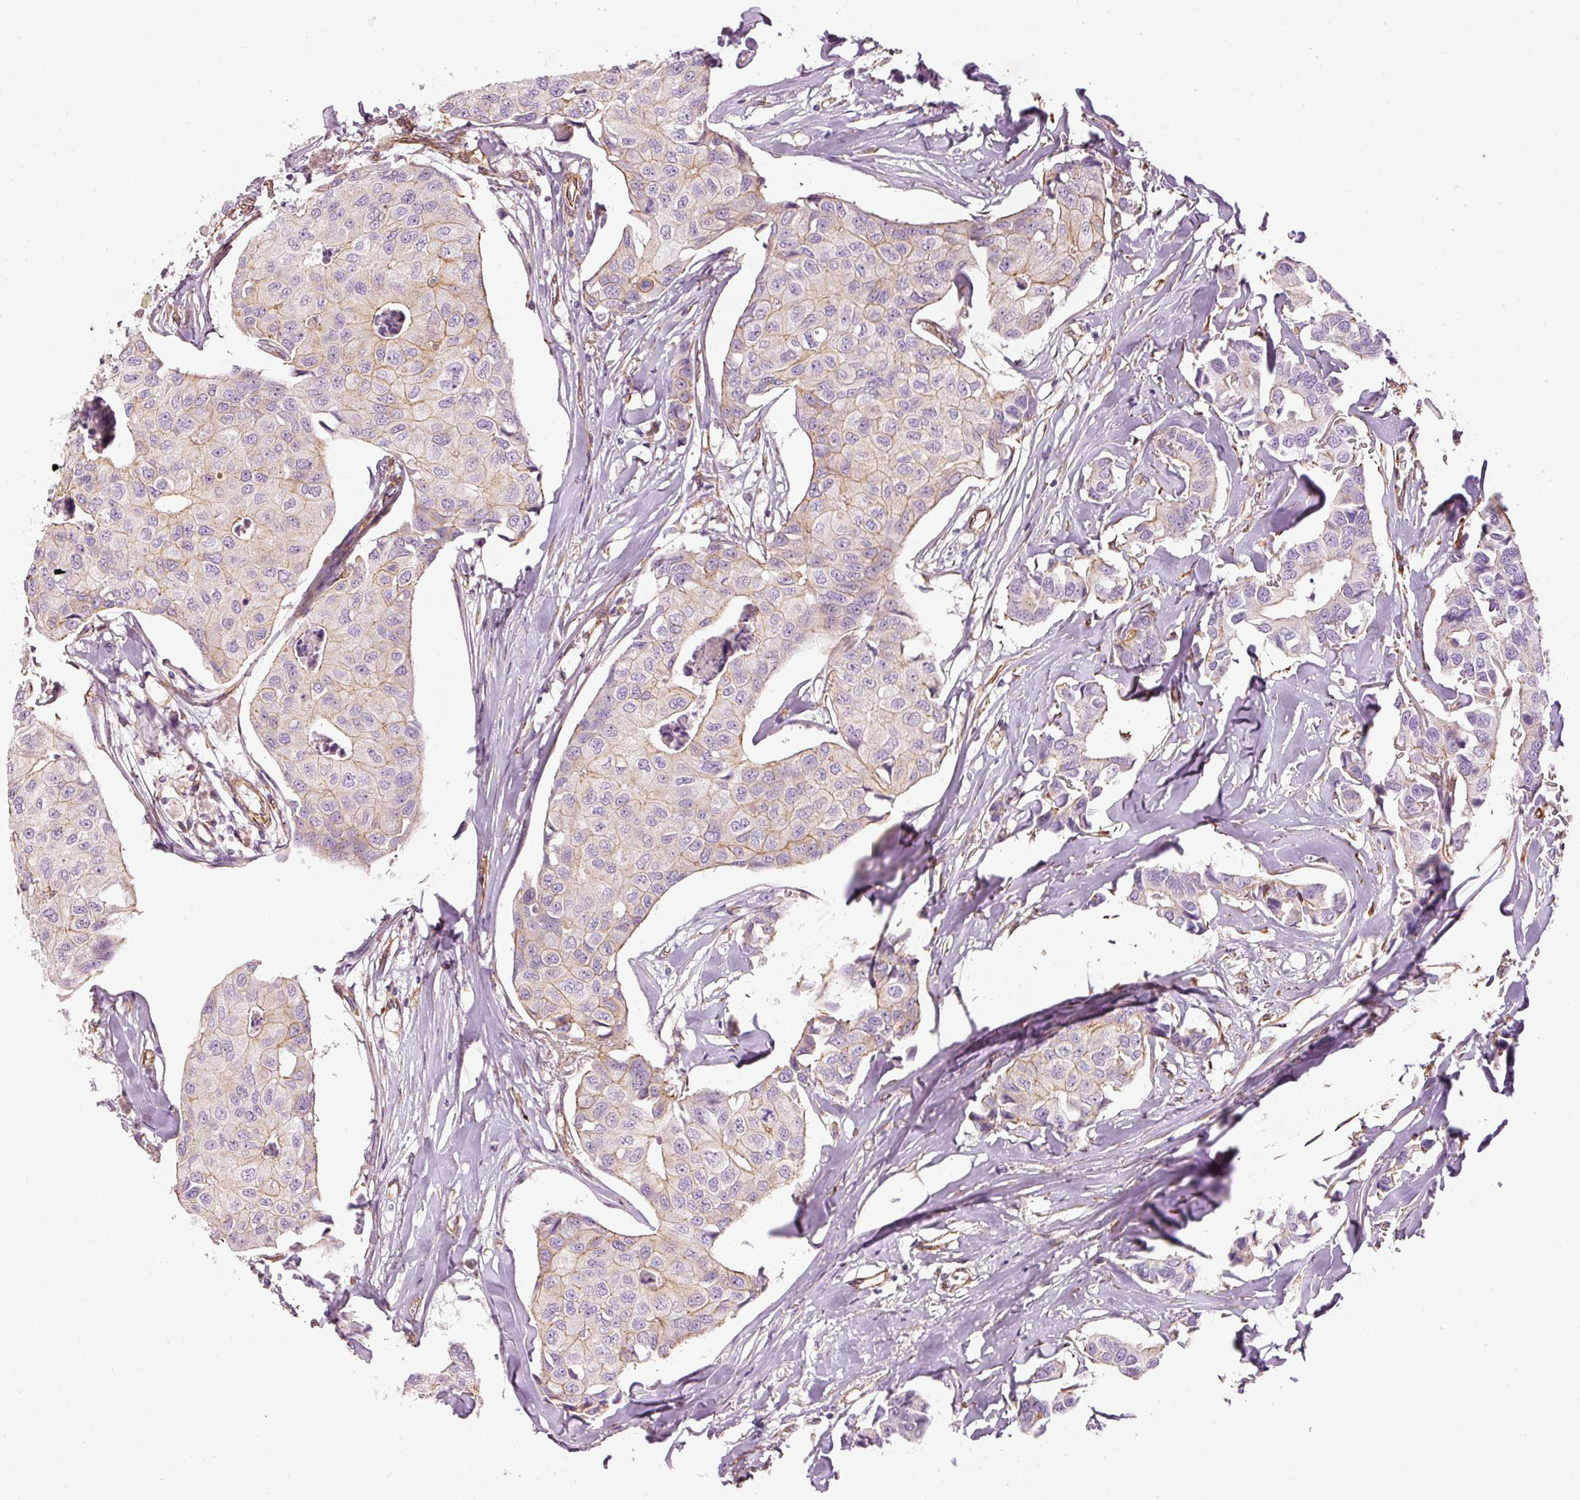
{"staining": {"intensity": "weak", "quantity": "25%-75%", "location": "cytoplasmic/membranous"}, "tissue": "breast cancer", "cell_type": "Tumor cells", "image_type": "cancer", "snomed": [{"axis": "morphology", "description": "Duct carcinoma"}, {"axis": "topography", "description": "Breast"}], "caption": "Breast invasive ductal carcinoma was stained to show a protein in brown. There is low levels of weak cytoplasmic/membranous positivity in approximately 25%-75% of tumor cells.", "gene": "OSR2", "patient": {"sex": "female", "age": 80}}